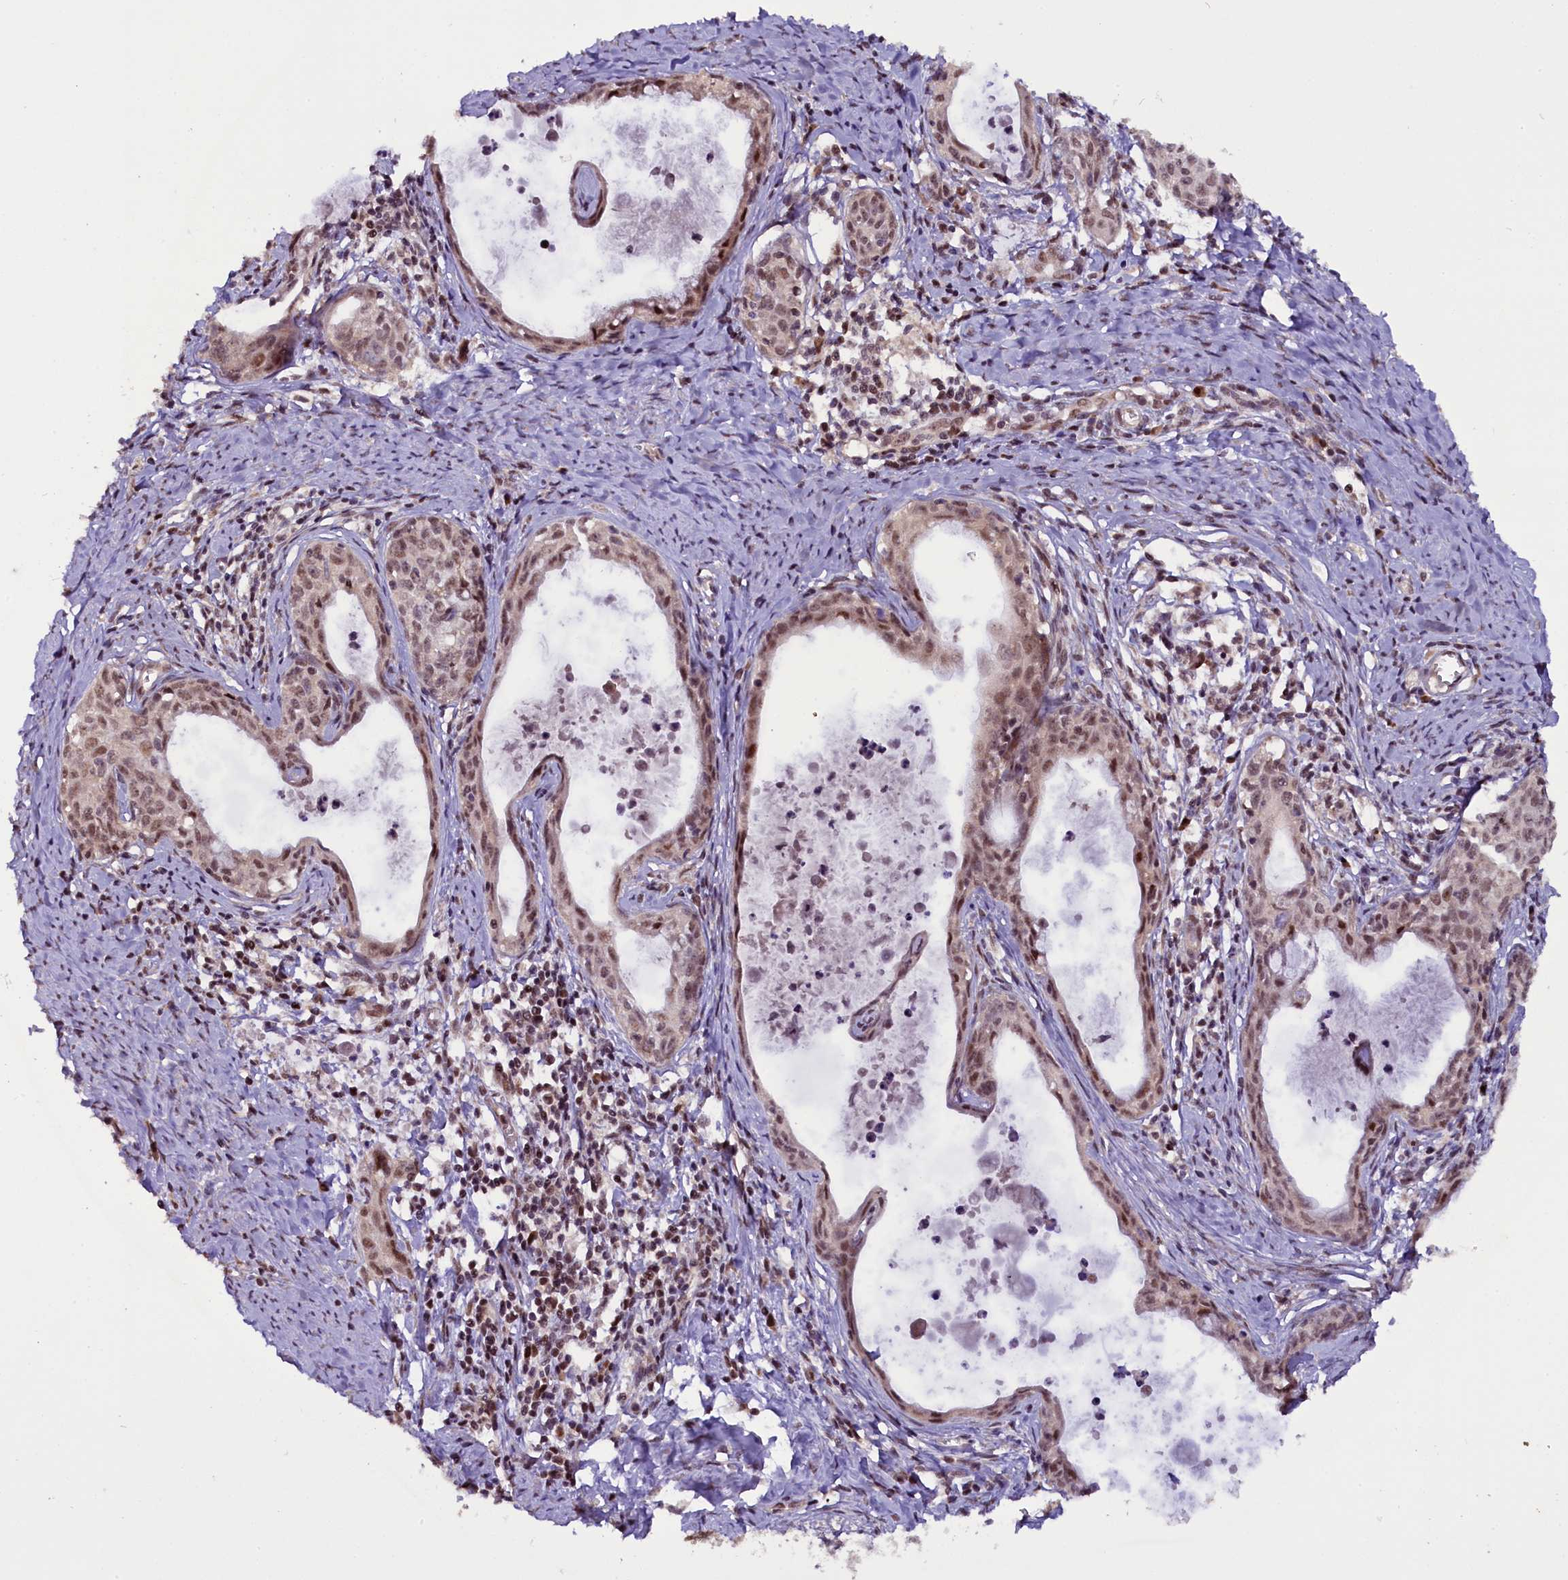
{"staining": {"intensity": "moderate", "quantity": ">75%", "location": "nuclear"}, "tissue": "cervical cancer", "cell_type": "Tumor cells", "image_type": "cancer", "snomed": [{"axis": "morphology", "description": "Squamous cell carcinoma, NOS"}, {"axis": "topography", "description": "Cervix"}], "caption": "Human cervical cancer (squamous cell carcinoma) stained with a protein marker displays moderate staining in tumor cells.", "gene": "RPUSD2", "patient": {"sex": "female", "age": 52}}